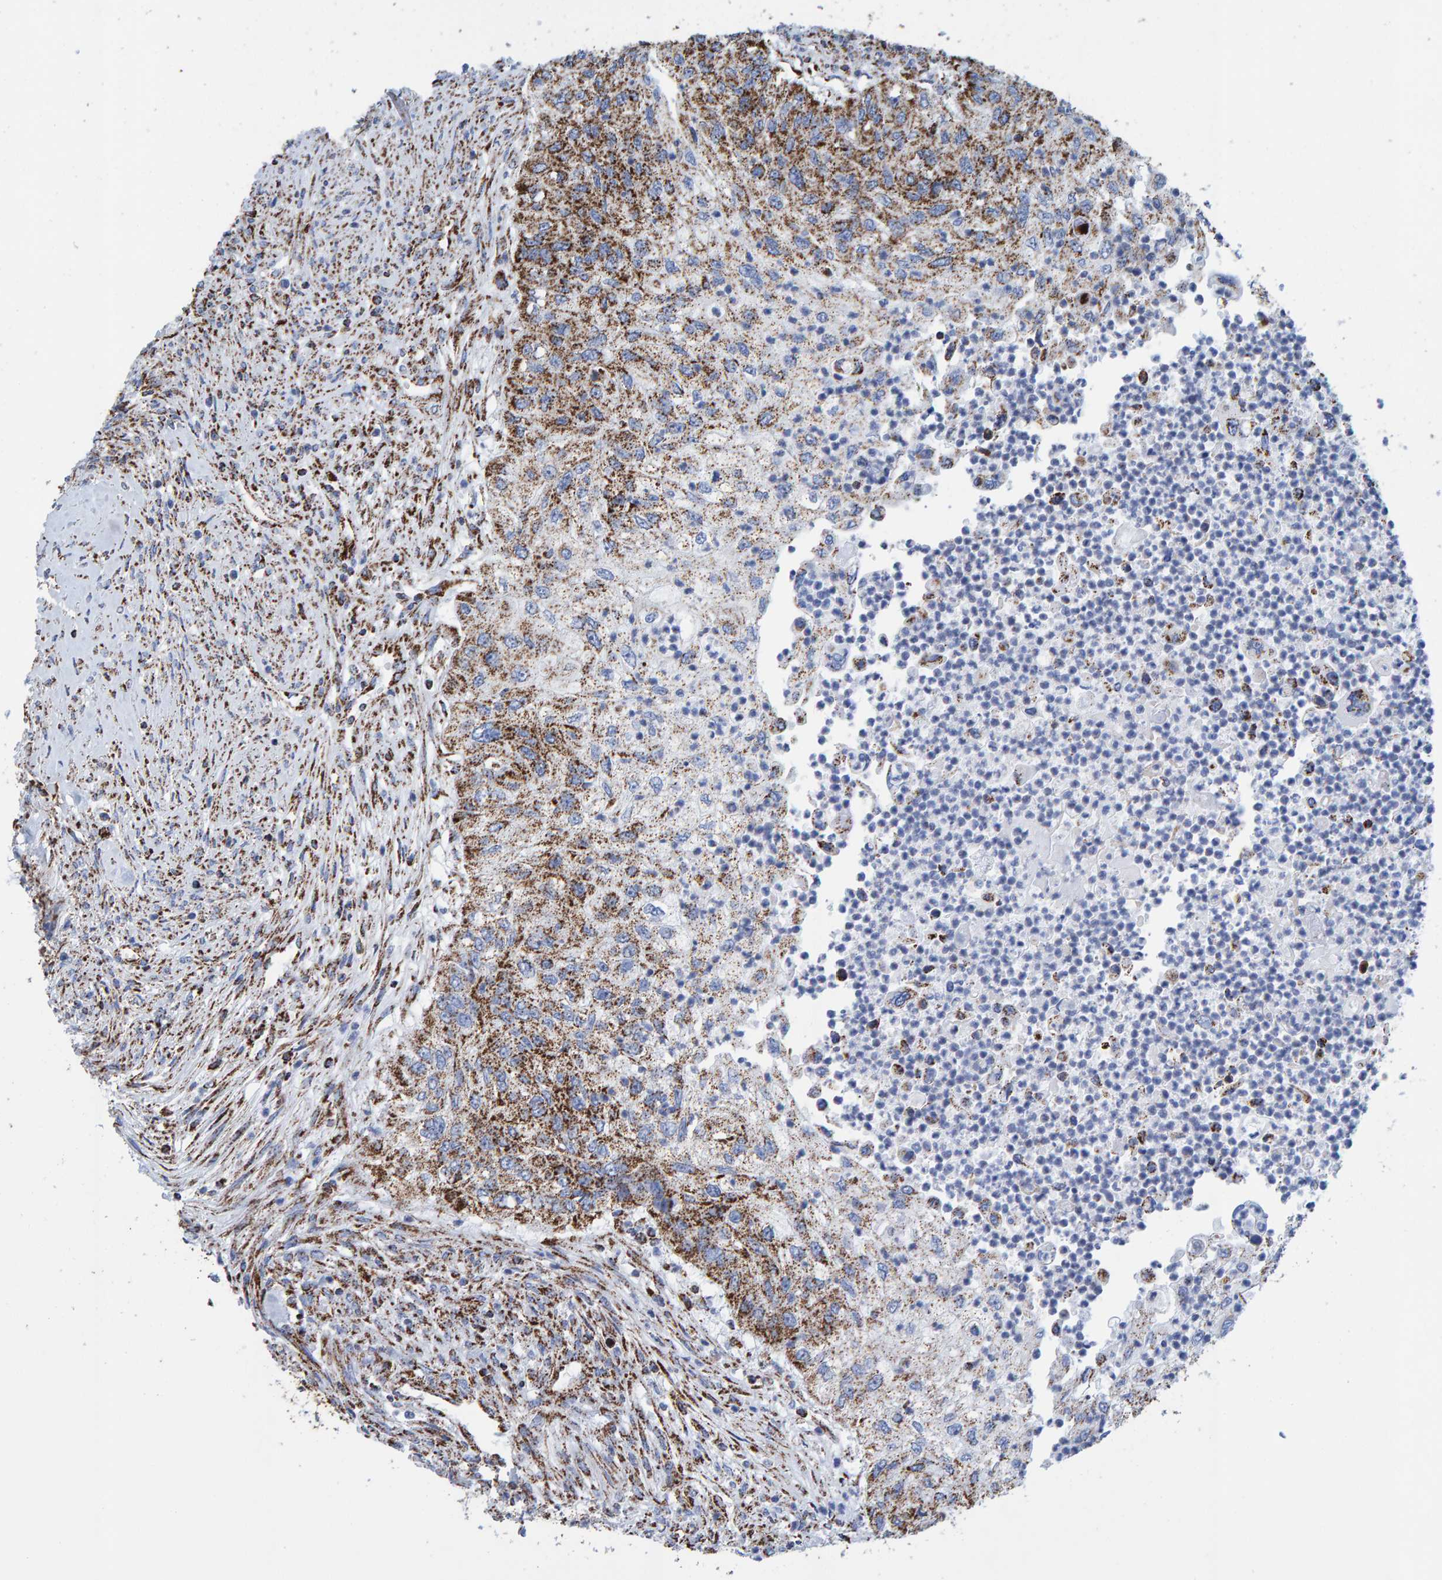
{"staining": {"intensity": "strong", "quantity": ">75%", "location": "cytoplasmic/membranous"}, "tissue": "urothelial cancer", "cell_type": "Tumor cells", "image_type": "cancer", "snomed": [{"axis": "morphology", "description": "Urothelial carcinoma, High grade"}, {"axis": "topography", "description": "Urinary bladder"}], "caption": "High-grade urothelial carcinoma stained for a protein (brown) shows strong cytoplasmic/membranous positive staining in approximately >75% of tumor cells.", "gene": "ENSG00000262660", "patient": {"sex": "female", "age": 60}}